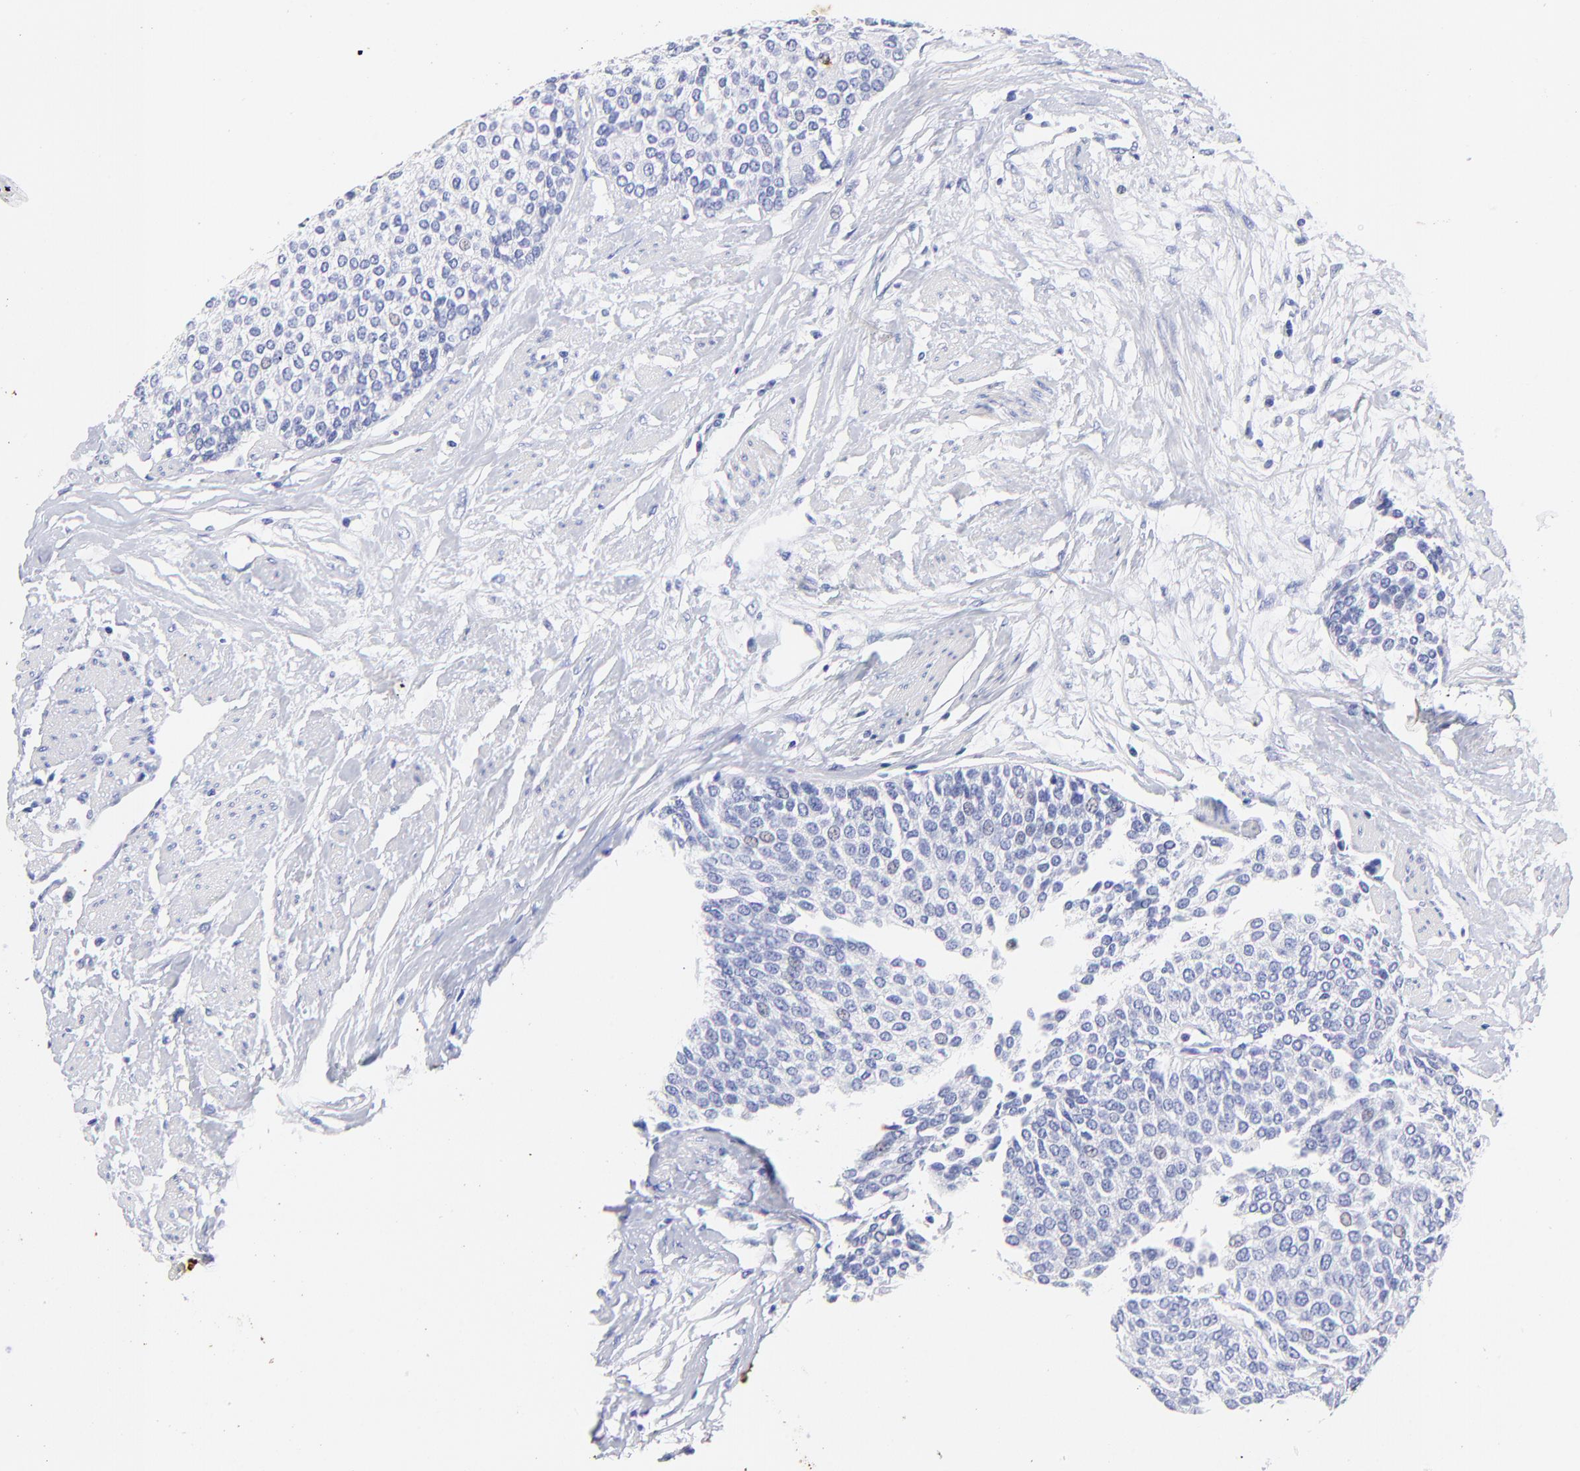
{"staining": {"intensity": "negative", "quantity": "none", "location": "none"}, "tissue": "urothelial cancer", "cell_type": "Tumor cells", "image_type": "cancer", "snomed": [{"axis": "morphology", "description": "Urothelial carcinoma, Low grade"}, {"axis": "topography", "description": "Urinary bladder"}], "caption": "Human urothelial carcinoma (low-grade) stained for a protein using IHC exhibits no expression in tumor cells.", "gene": "HORMAD2", "patient": {"sex": "female", "age": 73}}